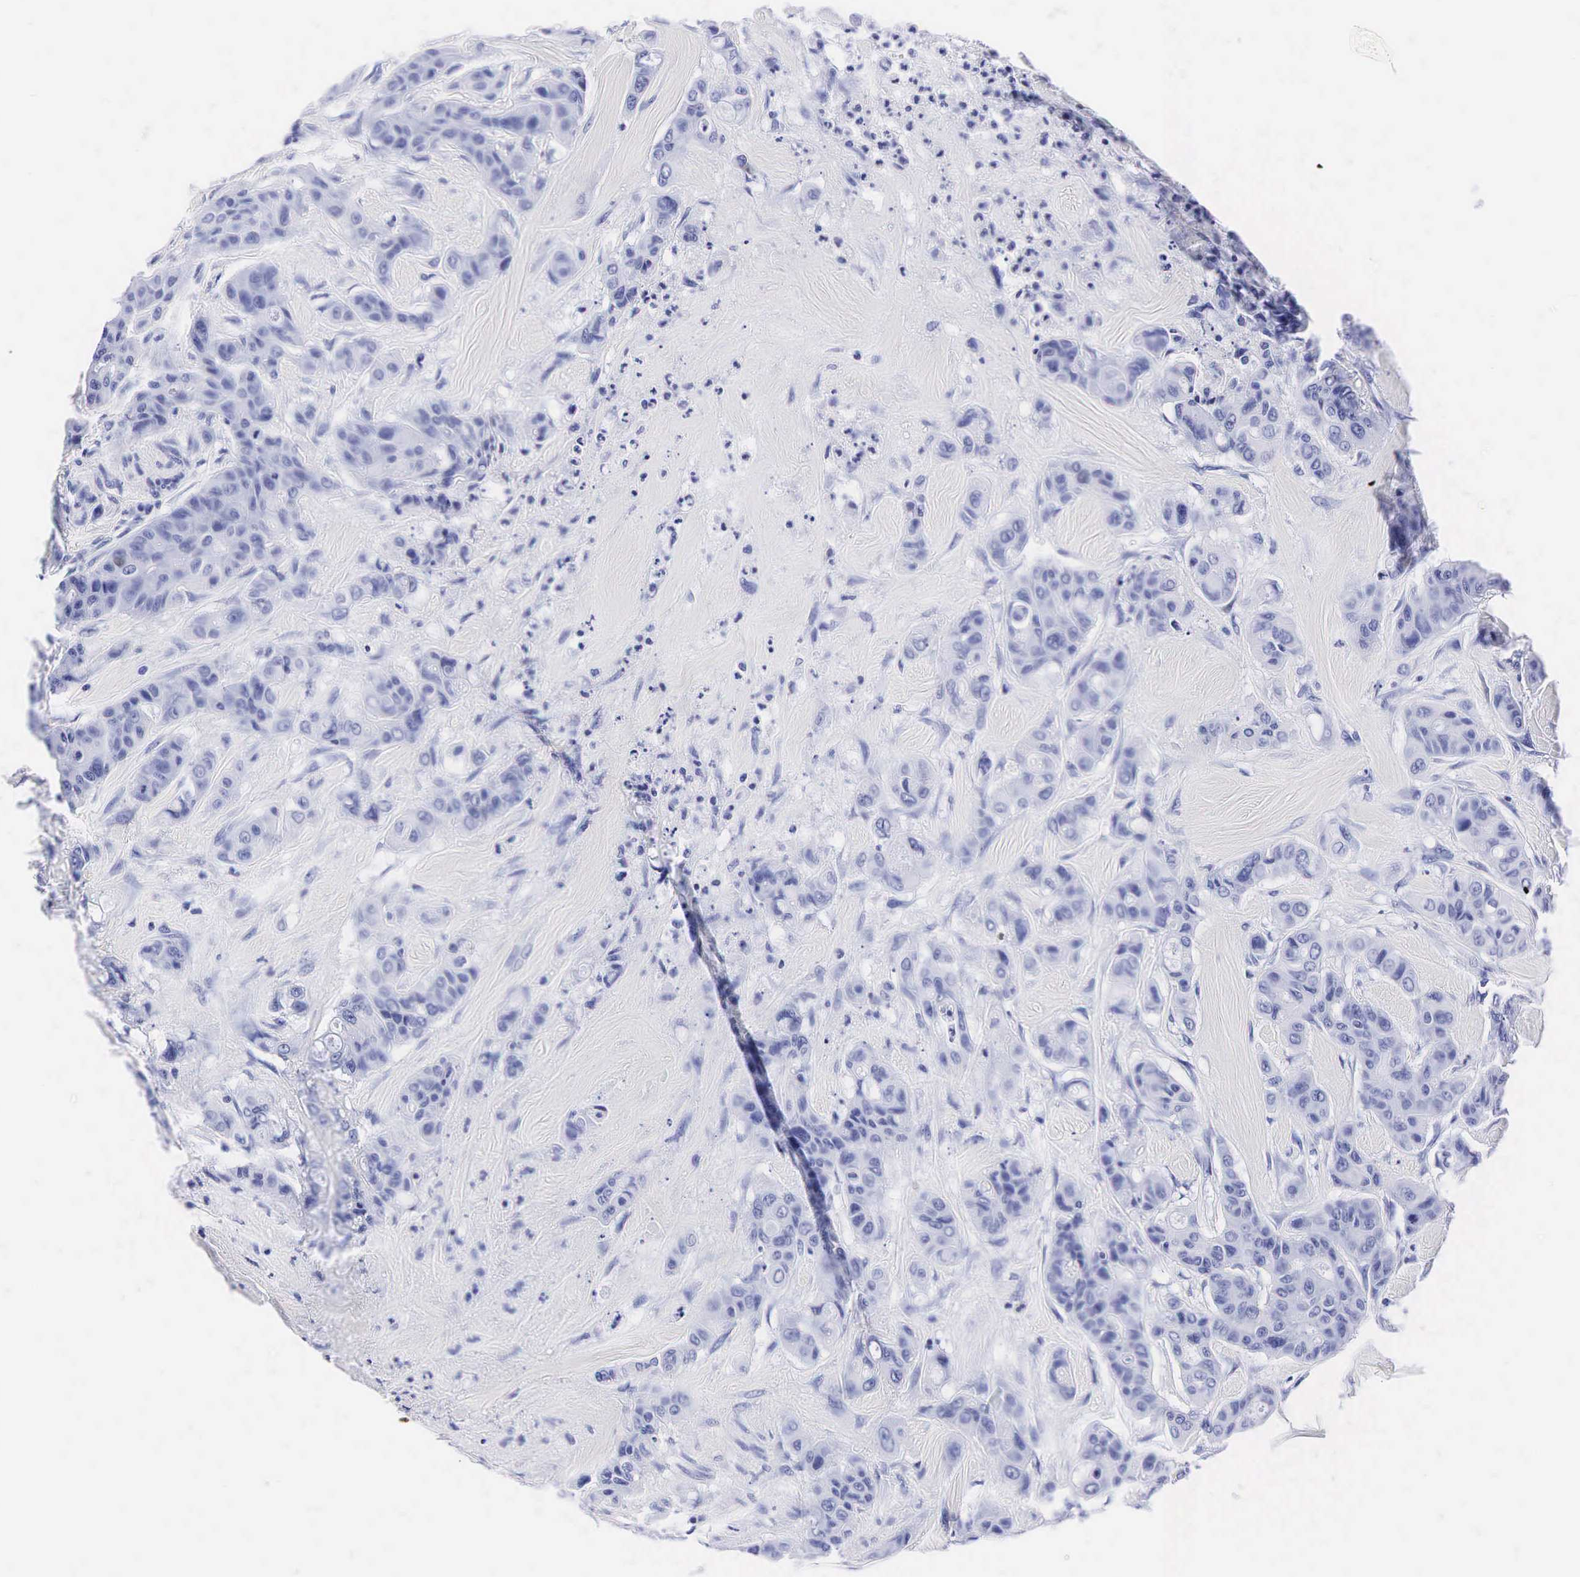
{"staining": {"intensity": "negative", "quantity": "none", "location": "none"}, "tissue": "colorectal cancer", "cell_type": "Tumor cells", "image_type": "cancer", "snomed": [{"axis": "morphology", "description": "Adenocarcinoma, NOS"}, {"axis": "topography", "description": "Colon"}], "caption": "The photomicrograph exhibits no significant staining in tumor cells of adenocarcinoma (colorectal).", "gene": "KLK3", "patient": {"sex": "female", "age": 70}}